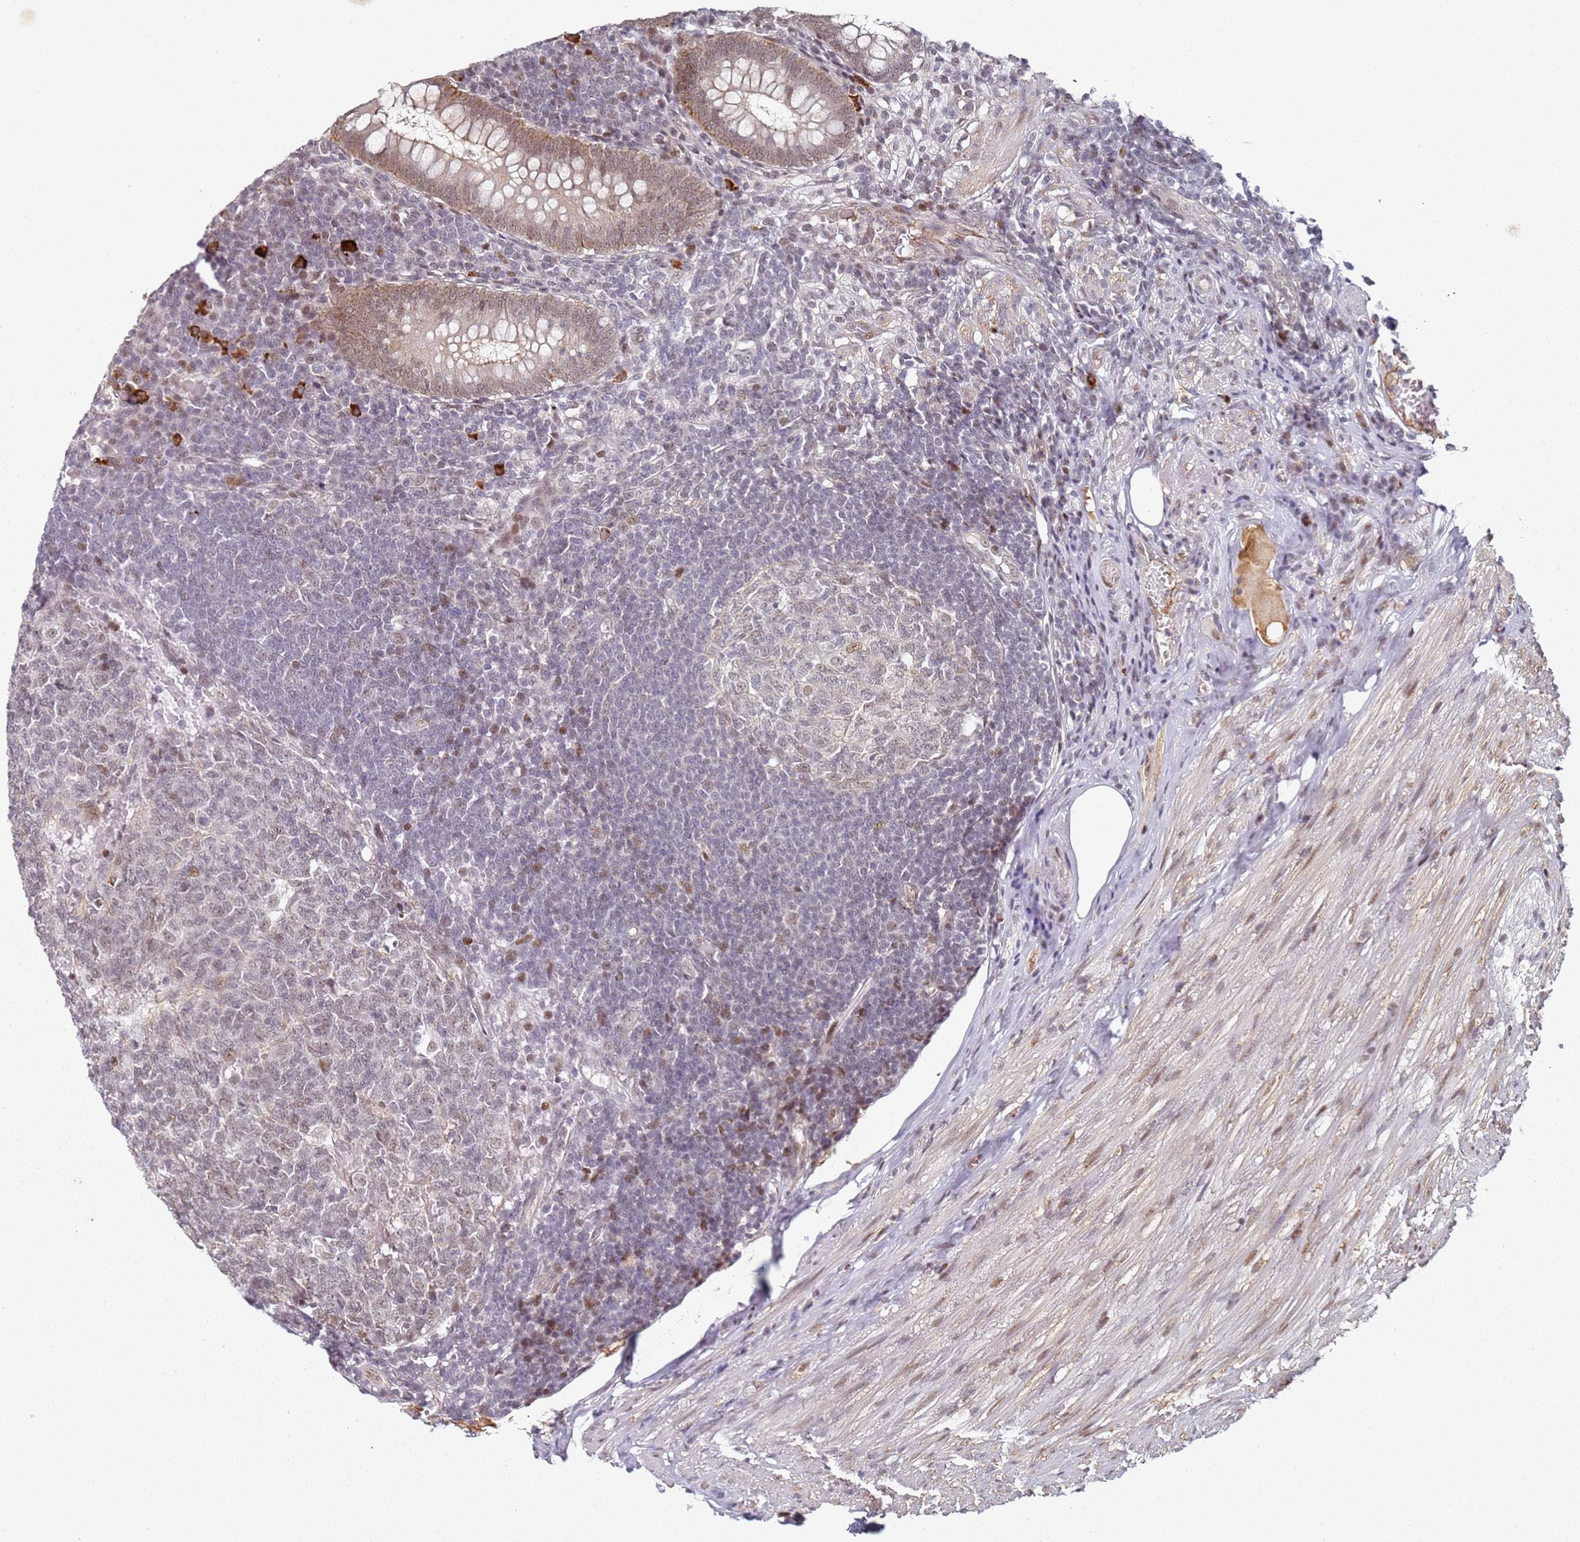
{"staining": {"intensity": "strong", "quantity": "25%-75%", "location": "cytoplasmic/membranous,nuclear"}, "tissue": "appendix", "cell_type": "Glandular cells", "image_type": "normal", "snomed": [{"axis": "morphology", "description": "Normal tissue, NOS"}, {"axis": "topography", "description": "Appendix"}], "caption": "Protein staining exhibits strong cytoplasmic/membranous,nuclear staining in approximately 25%-75% of glandular cells in benign appendix.", "gene": "ATF6B", "patient": {"sex": "male", "age": 83}}